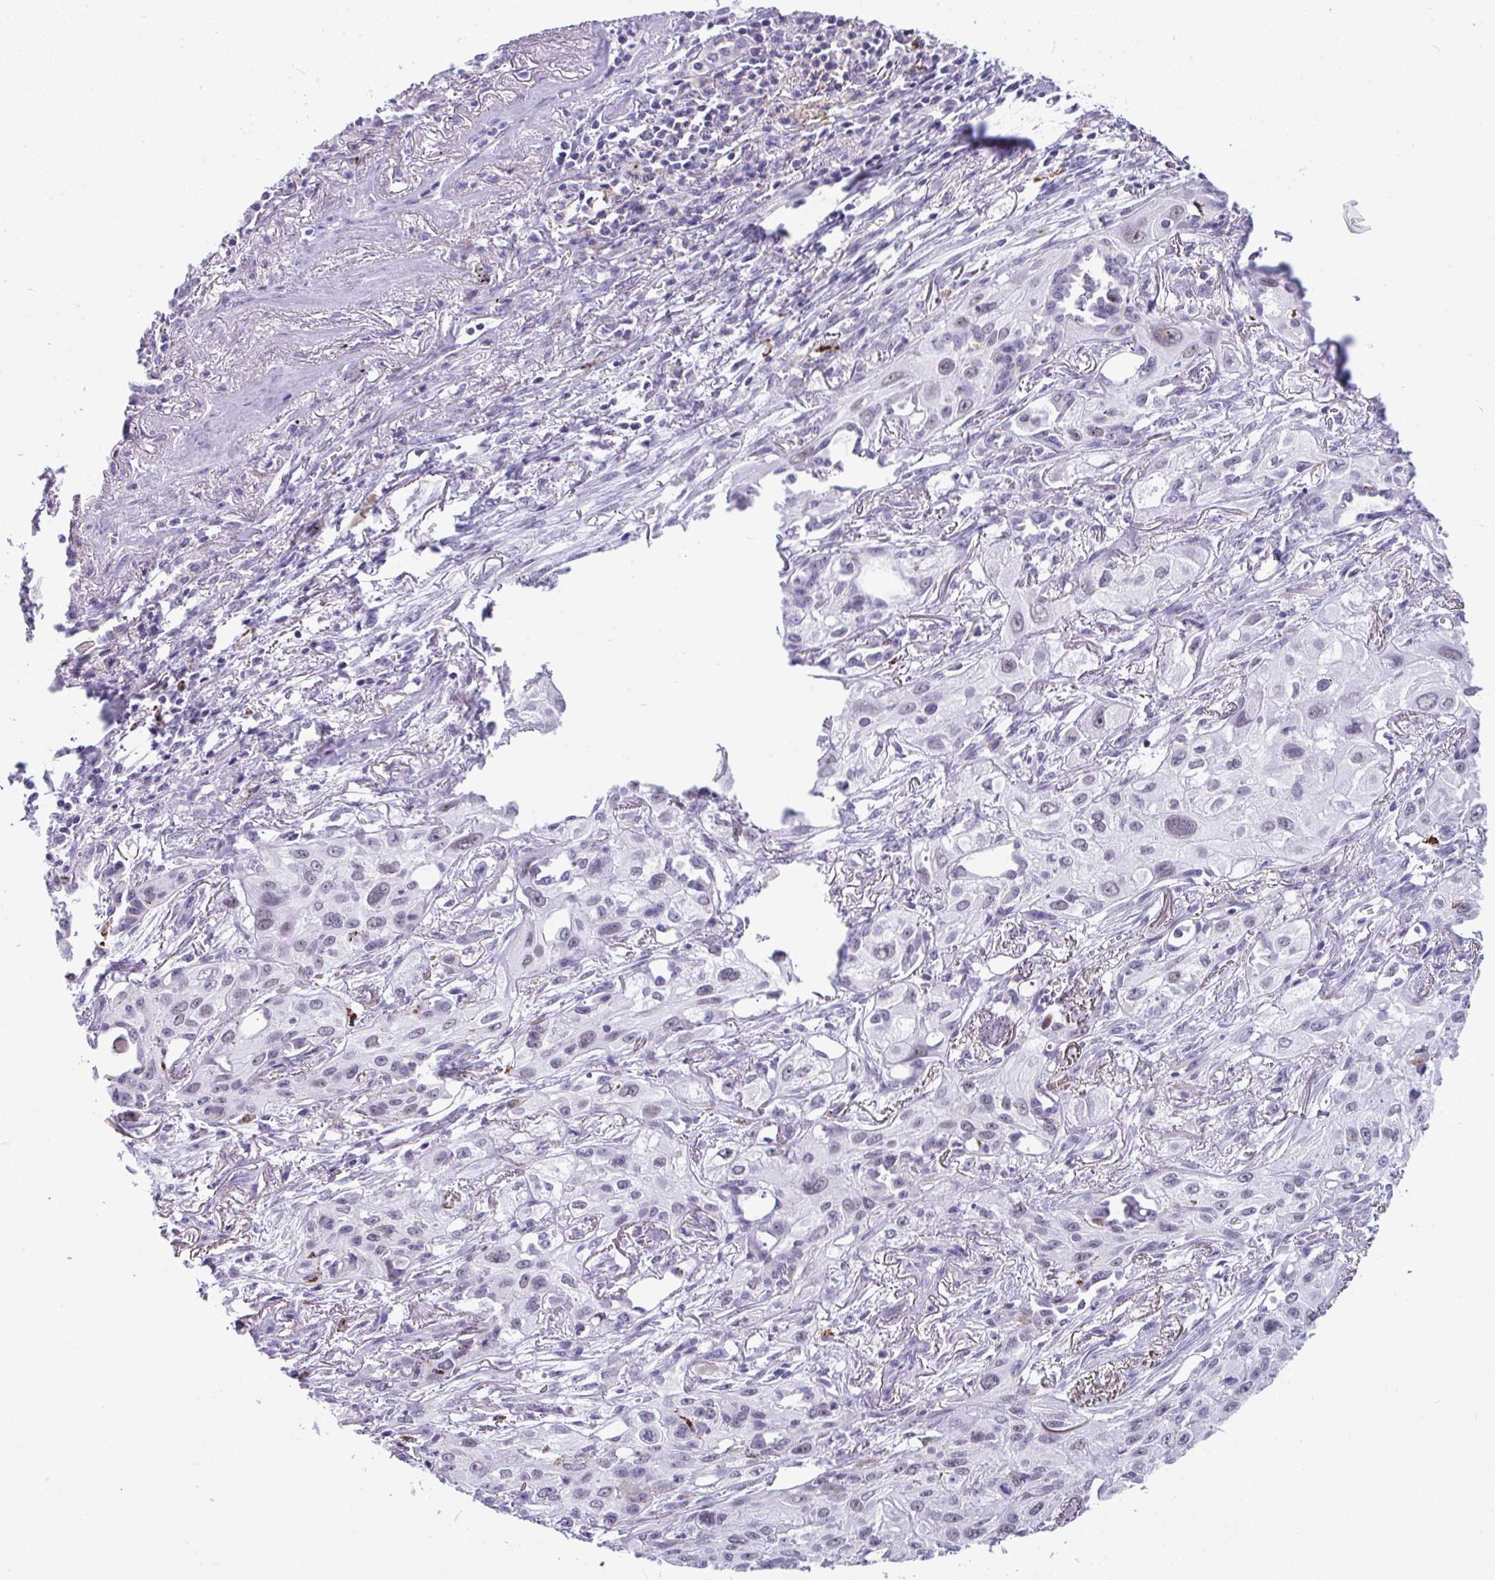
{"staining": {"intensity": "negative", "quantity": "none", "location": "none"}, "tissue": "lung cancer", "cell_type": "Tumor cells", "image_type": "cancer", "snomed": [{"axis": "morphology", "description": "Squamous cell carcinoma, NOS"}, {"axis": "topography", "description": "Lung"}], "caption": "There is no significant positivity in tumor cells of lung cancer (squamous cell carcinoma). (Stains: DAB (3,3'-diaminobenzidine) IHC with hematoxylin counter stain, Microscopy: brightfield microscopy at high magnification).", "gene": "CDK13", "patient": {"sex": "male", "age": 71}}